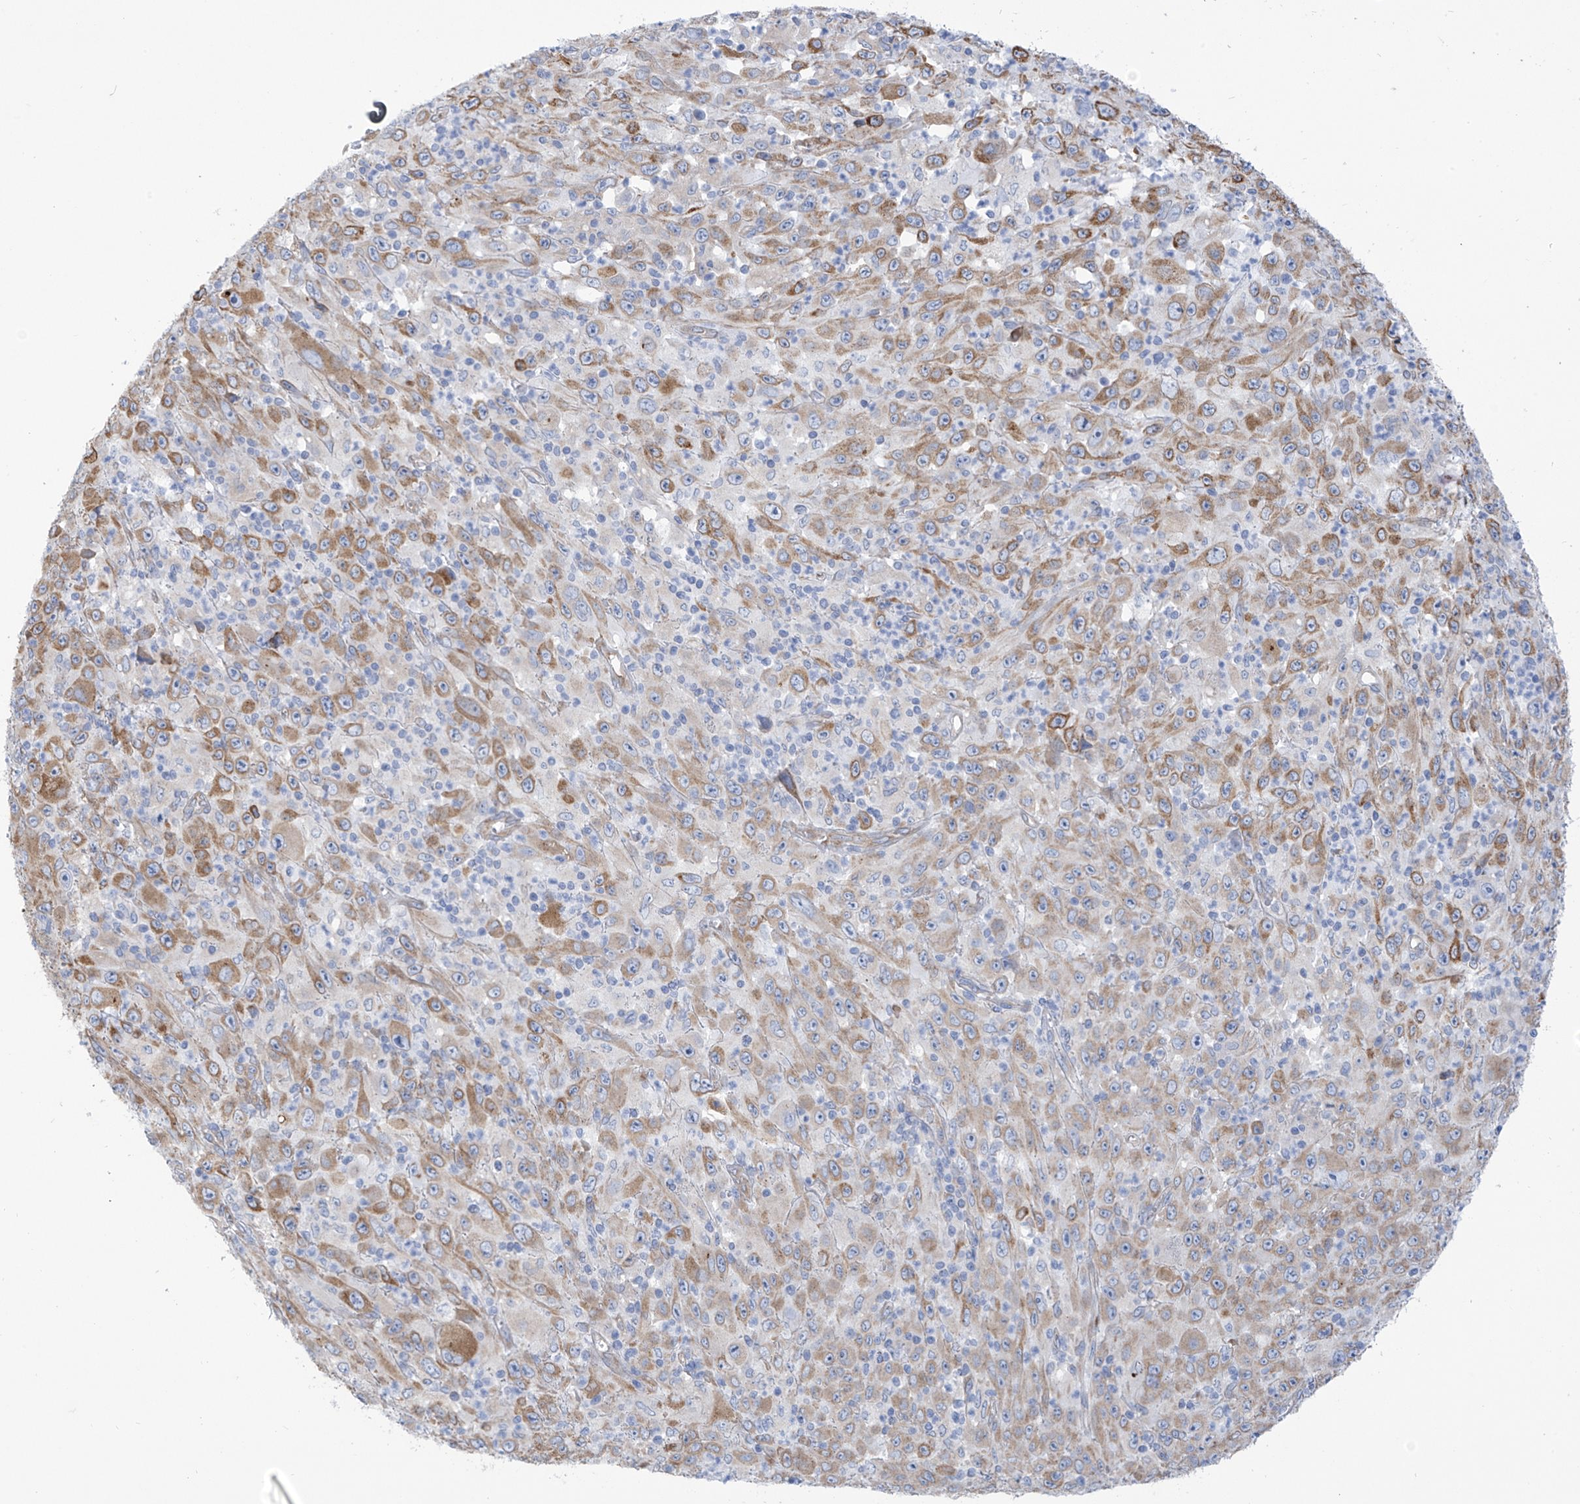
{"staining": {"intensity": "moderate", "quantity": ">75%", "location": "cytoplasmic/membranous"}, "tissue": "melanoma", "cell_type": "Tumor cells", "image_type": "cancer", "snomed": [{"axis": "morphology", "description": "Malignant melanoma, Metastatic site"}, {"axis": "topography", "description": "Skin"}], "caption": "Melanoma stained with DAB (3,3'-diaminobenzidine) immunohistochemistry (IHC) exhibits medium levels of moderate cytoplasmic/membranous positivity in approximately >75% of tumor cells.", "gene": "RCN2", "patient": {"sex": "female", "age": 56}}